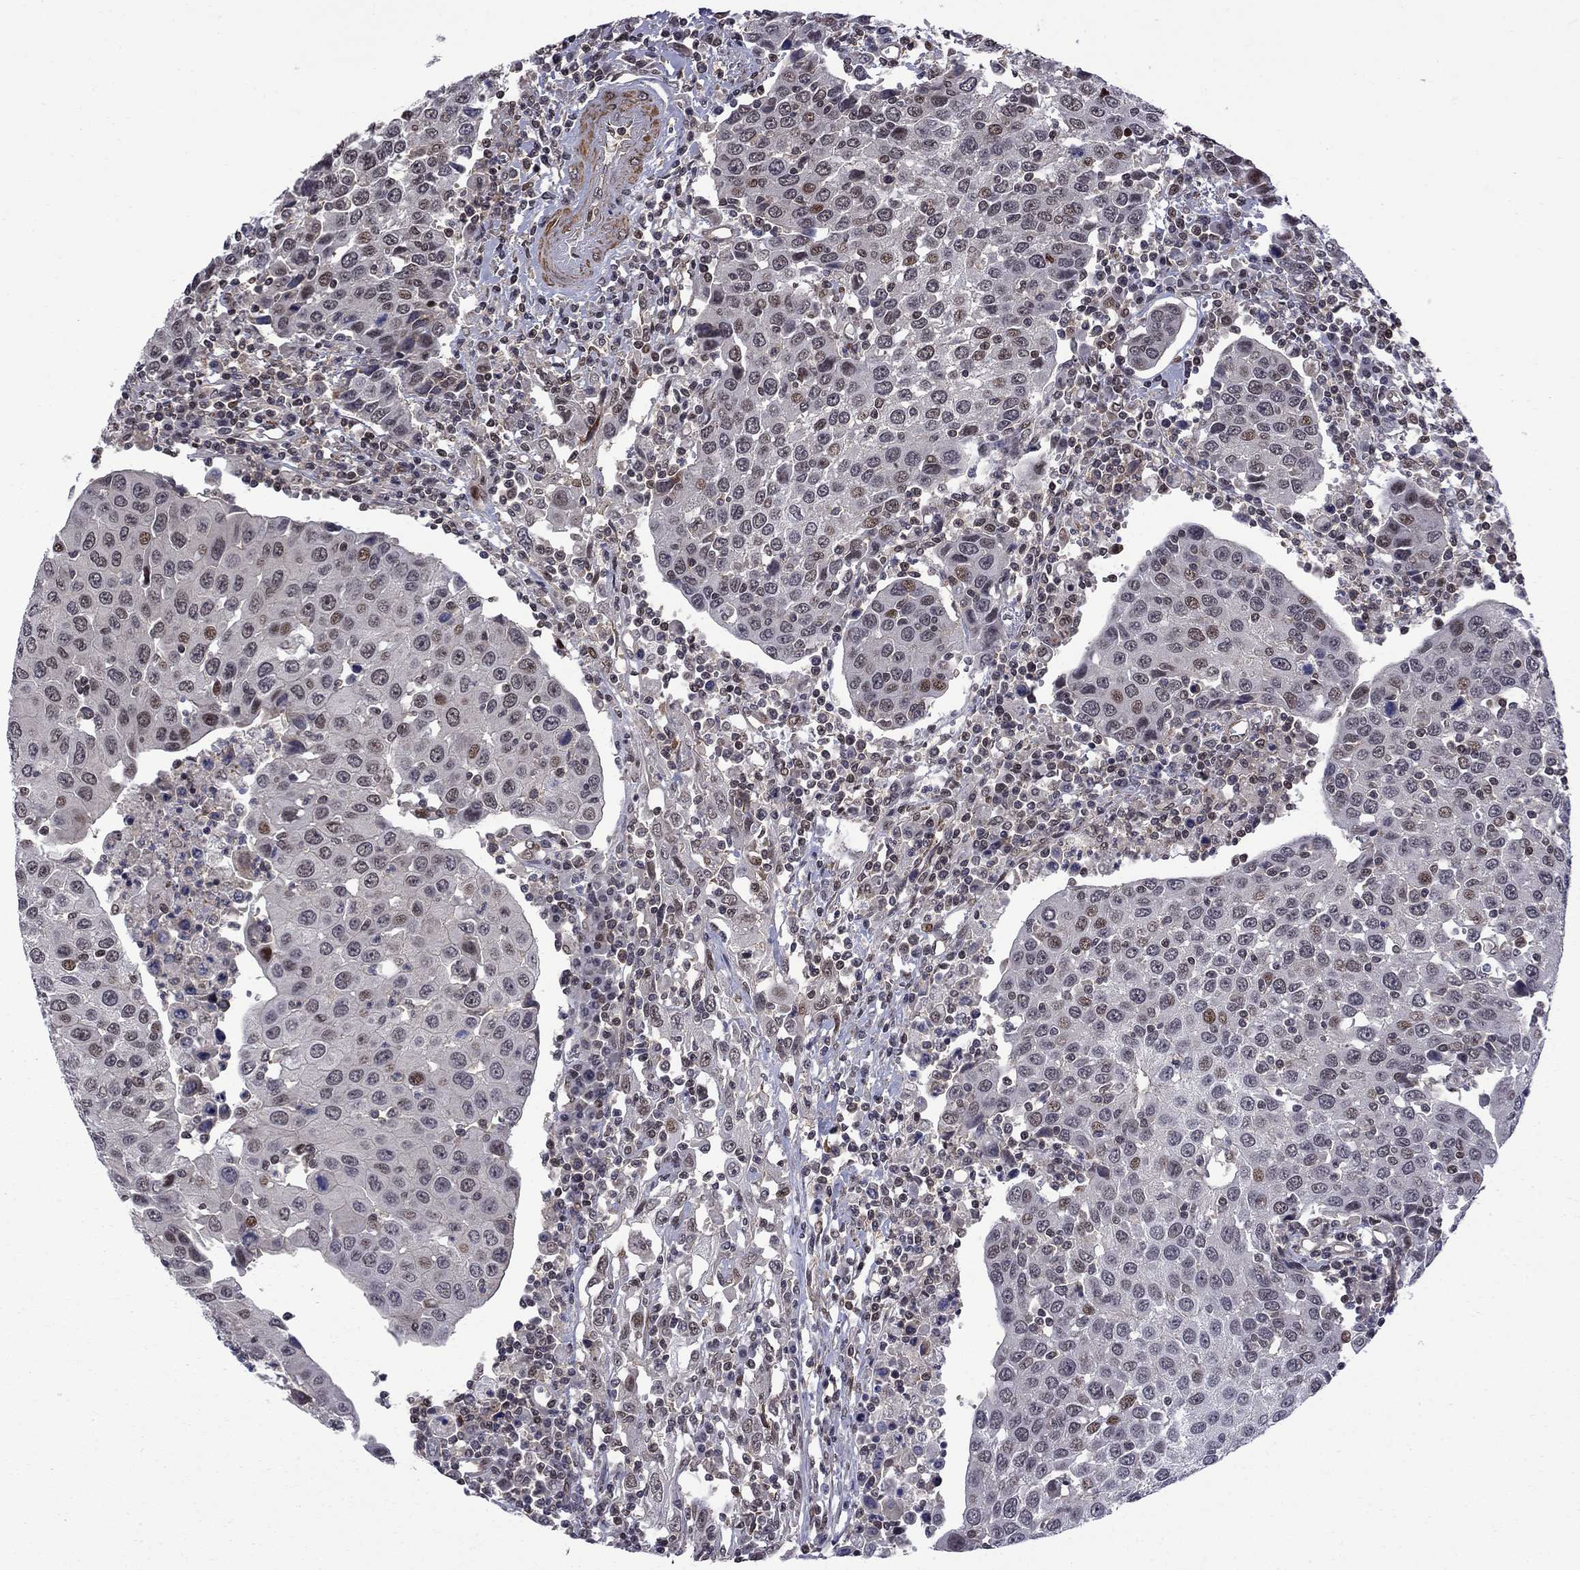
{"staining": {"intensity": "strong", "quantity": "<25%", "location": "nuclear"}, "tissue": "urothelial cancer", "cell_type": "Tumor cells", "image_type": "cancer", "snomed": [{"axis": "morphology", "description": "Urothelial carcinoma, High grade"}, {"axis": "topography", "description": "Urinary bladder"}], "caption": "IHC staining of urothelial cancer, which reveals medium levels of strong nuclear expression in approximately <25% of tumor cells indicating strong nuclear protein staining. The staining was performed using DAB (brown) for protein detection and nuclei were counterstained in hematoxylin (blue).", "gene": "BRF1", "patient": {"sex": "female", "age": 85}}